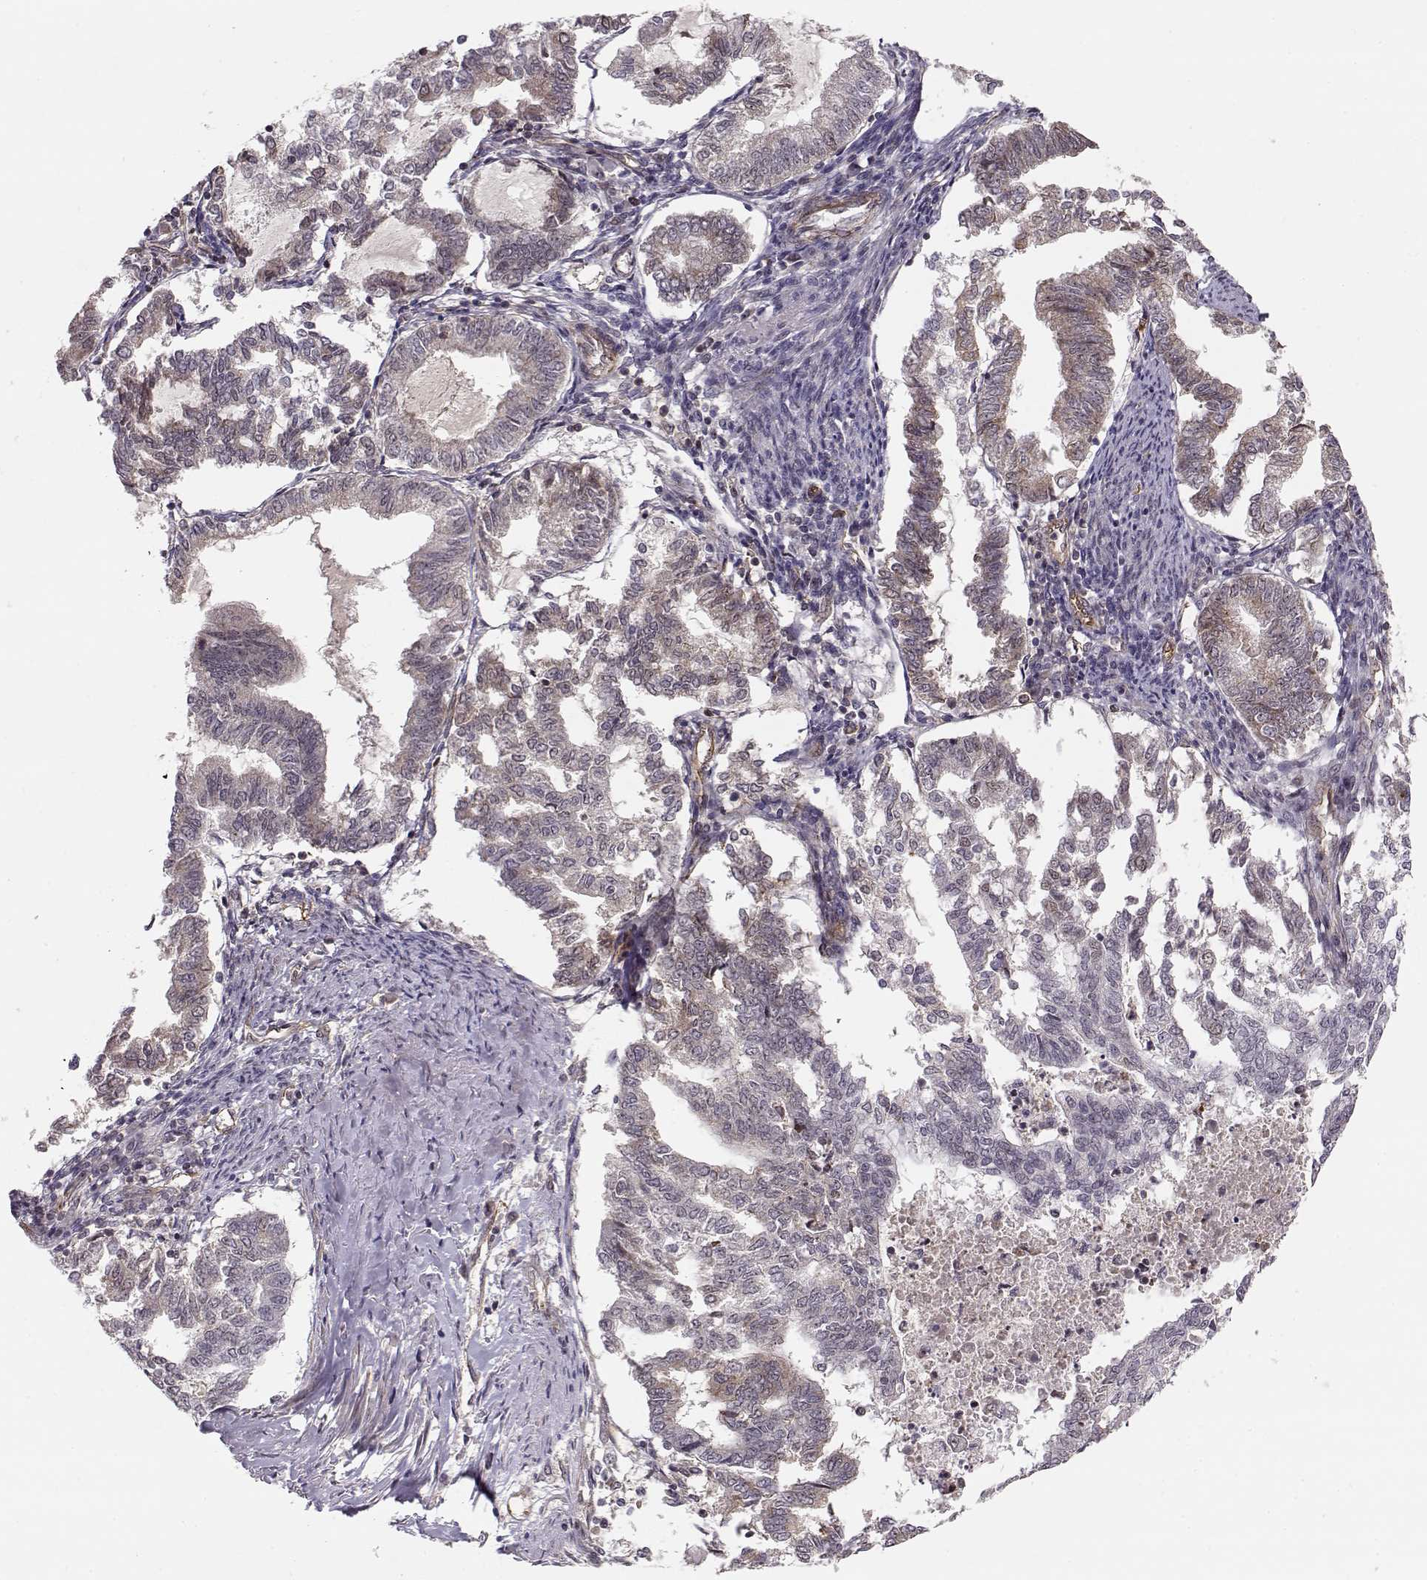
{"staining": {"intensity": "weak", "quantity": "<25%", "location": "cytoplasmic/membranous"}, "tissue": "endometrial cancer", "cell_type": "Tumor cells", "image_type": "cancer", "snomed": [{"axis": "morphology", "description": "Adenocarcinoma, NOS"}, {"axis": "topography", "description": "Endometrium"}], "caption": "This photomicrograph is of adenocarcinoma (endometrial) stained with IHC to label a protein in brown with the nuclei are counter-stained blue. There is no positivity in tumor cells.", "gene": "CIR1", "patient": {"sex": "female", "age": 79}}